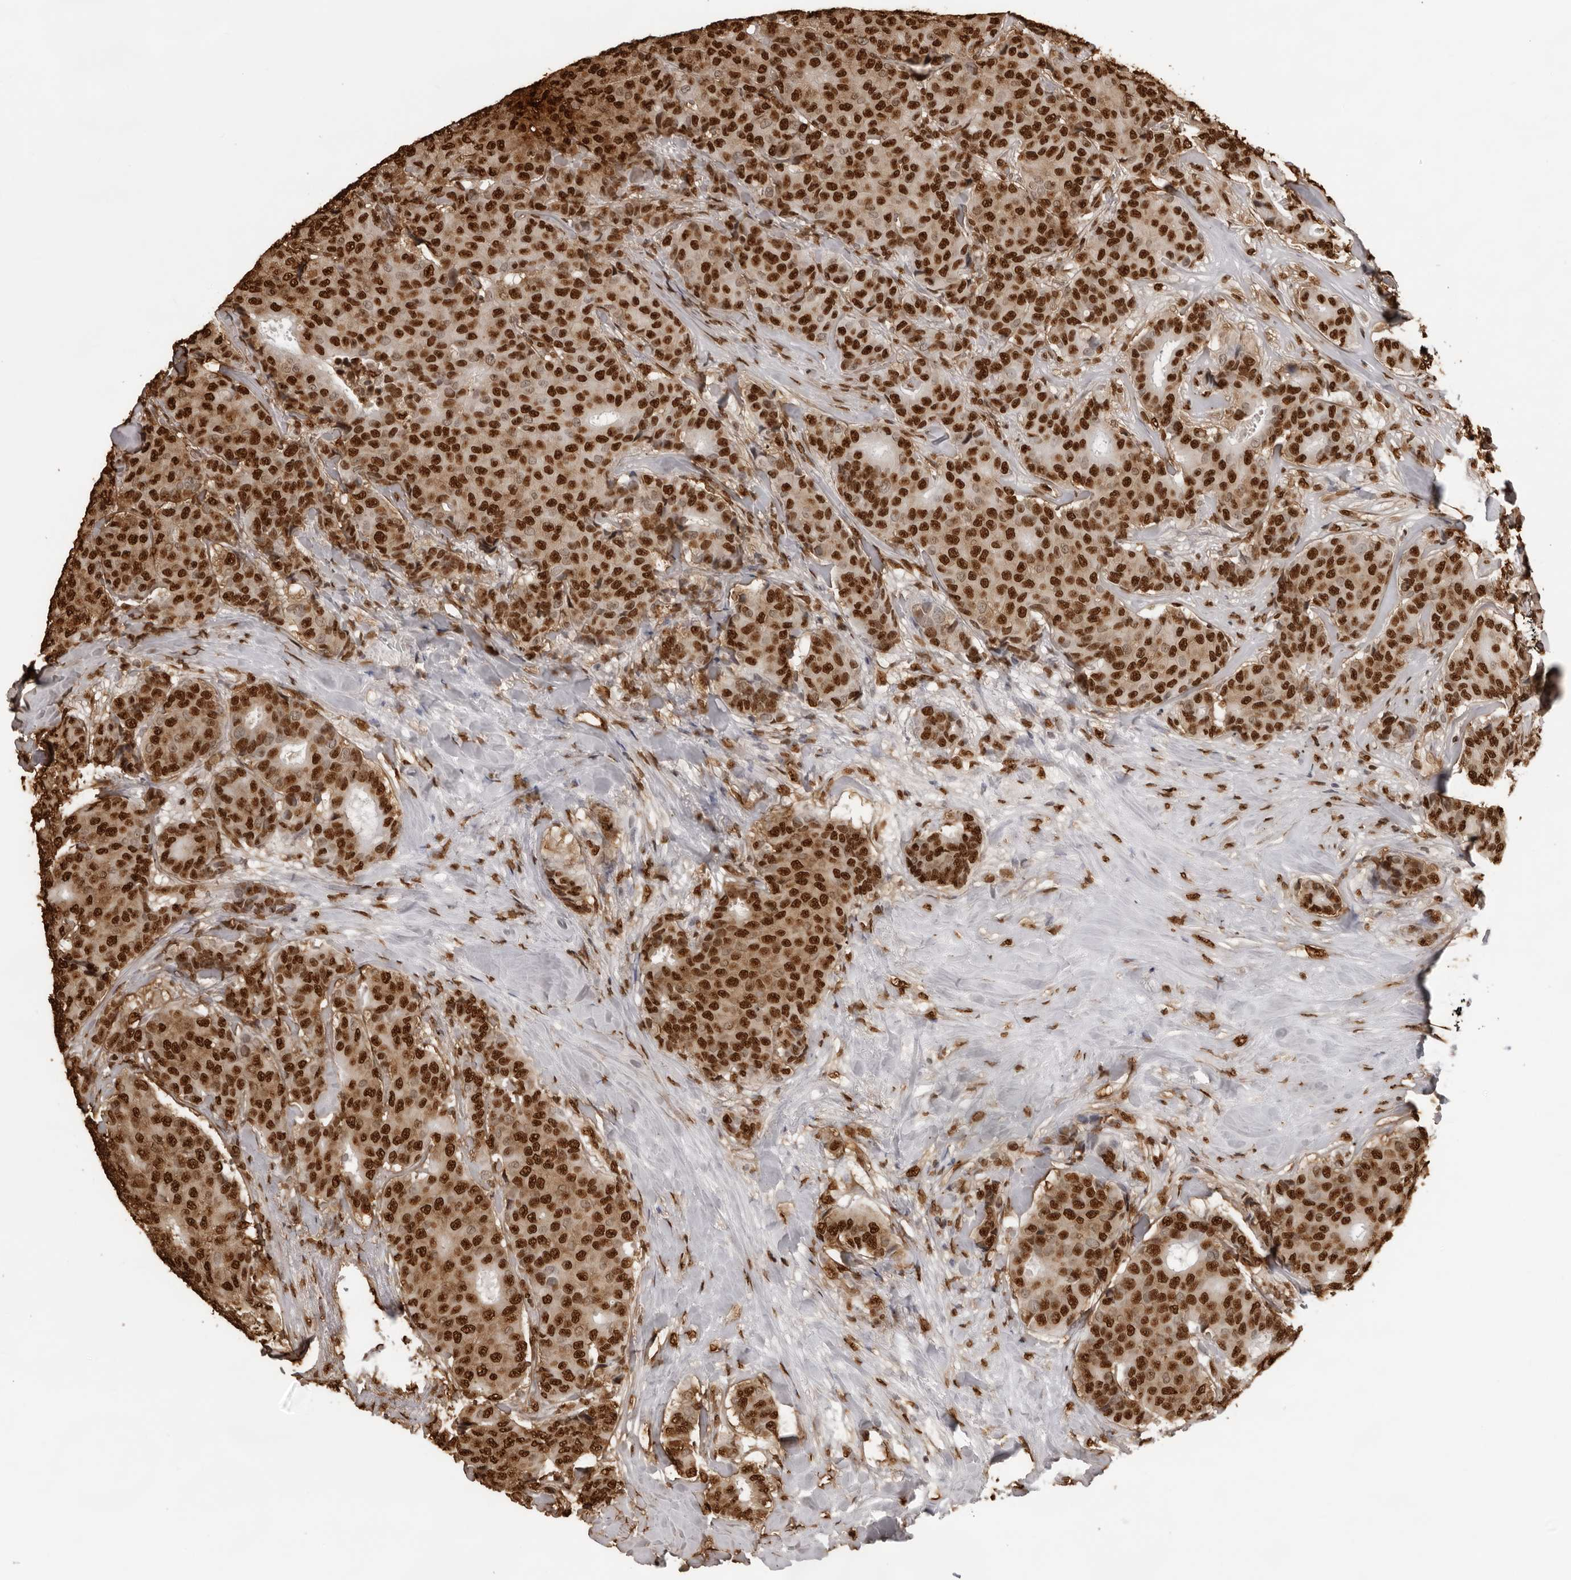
{"staining": {"intensity": "strong", "quantity": ">75%", "location": "nuclear"}, "tissue": "breast cancer", "cell_type": "Tumor cells", "image_type": "cancer", "snomed": [{"axis": "morphology", "description": "Duct carcinoma"}, {"axis": "topography", "description": "Breast"}], "caption": "This is an image of immunohistochemistry staining of breast cancer (intraductal carcinoma), which shows strong expression in the nuclear of tumor cells.", "gene": "ZFP91", "patient": {"sex": "female", "age": 75}}